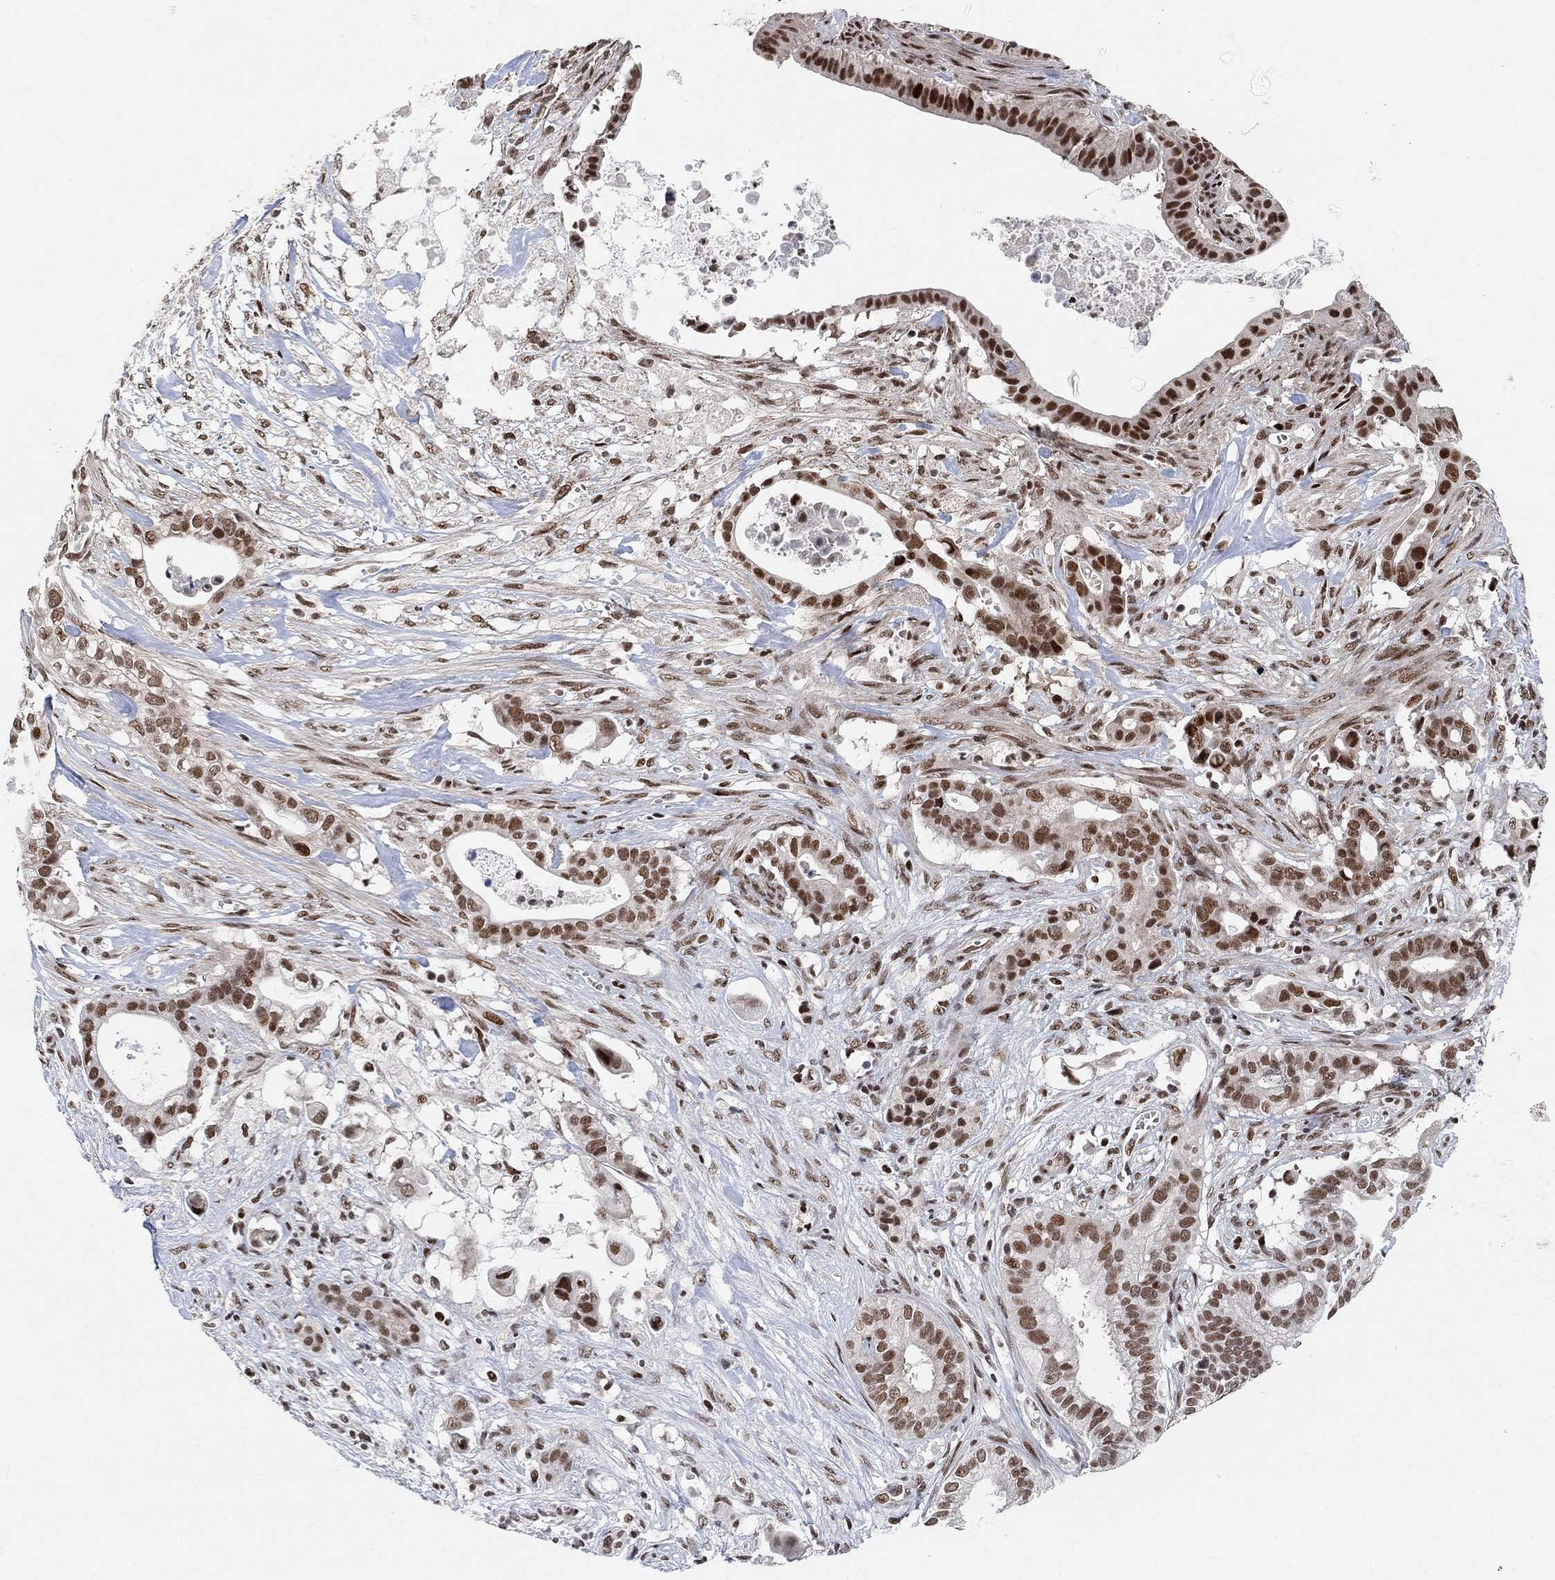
{"staining": {"intensity": "strong", "quantity": ">75%", "location": "nuclear"}, "tissue": "pancreatic cancer", "cell_type": "Tumor cells", "image_type": "cancer", "snomed": [{"axis": "morphology", "description": "Adenocarcinoma, NOS"}, {"axis": "topography", "description": "Pancreas"}], "caption": "This histopathology image displays immunohistochemistry (IHC) staining of human adenocarcinoma (pancreatic), with high strong nuclear positivity in approximately >75% of tumor cells.", "gene": "E4F1", "patient": {"sex": "male", "age": 61}}